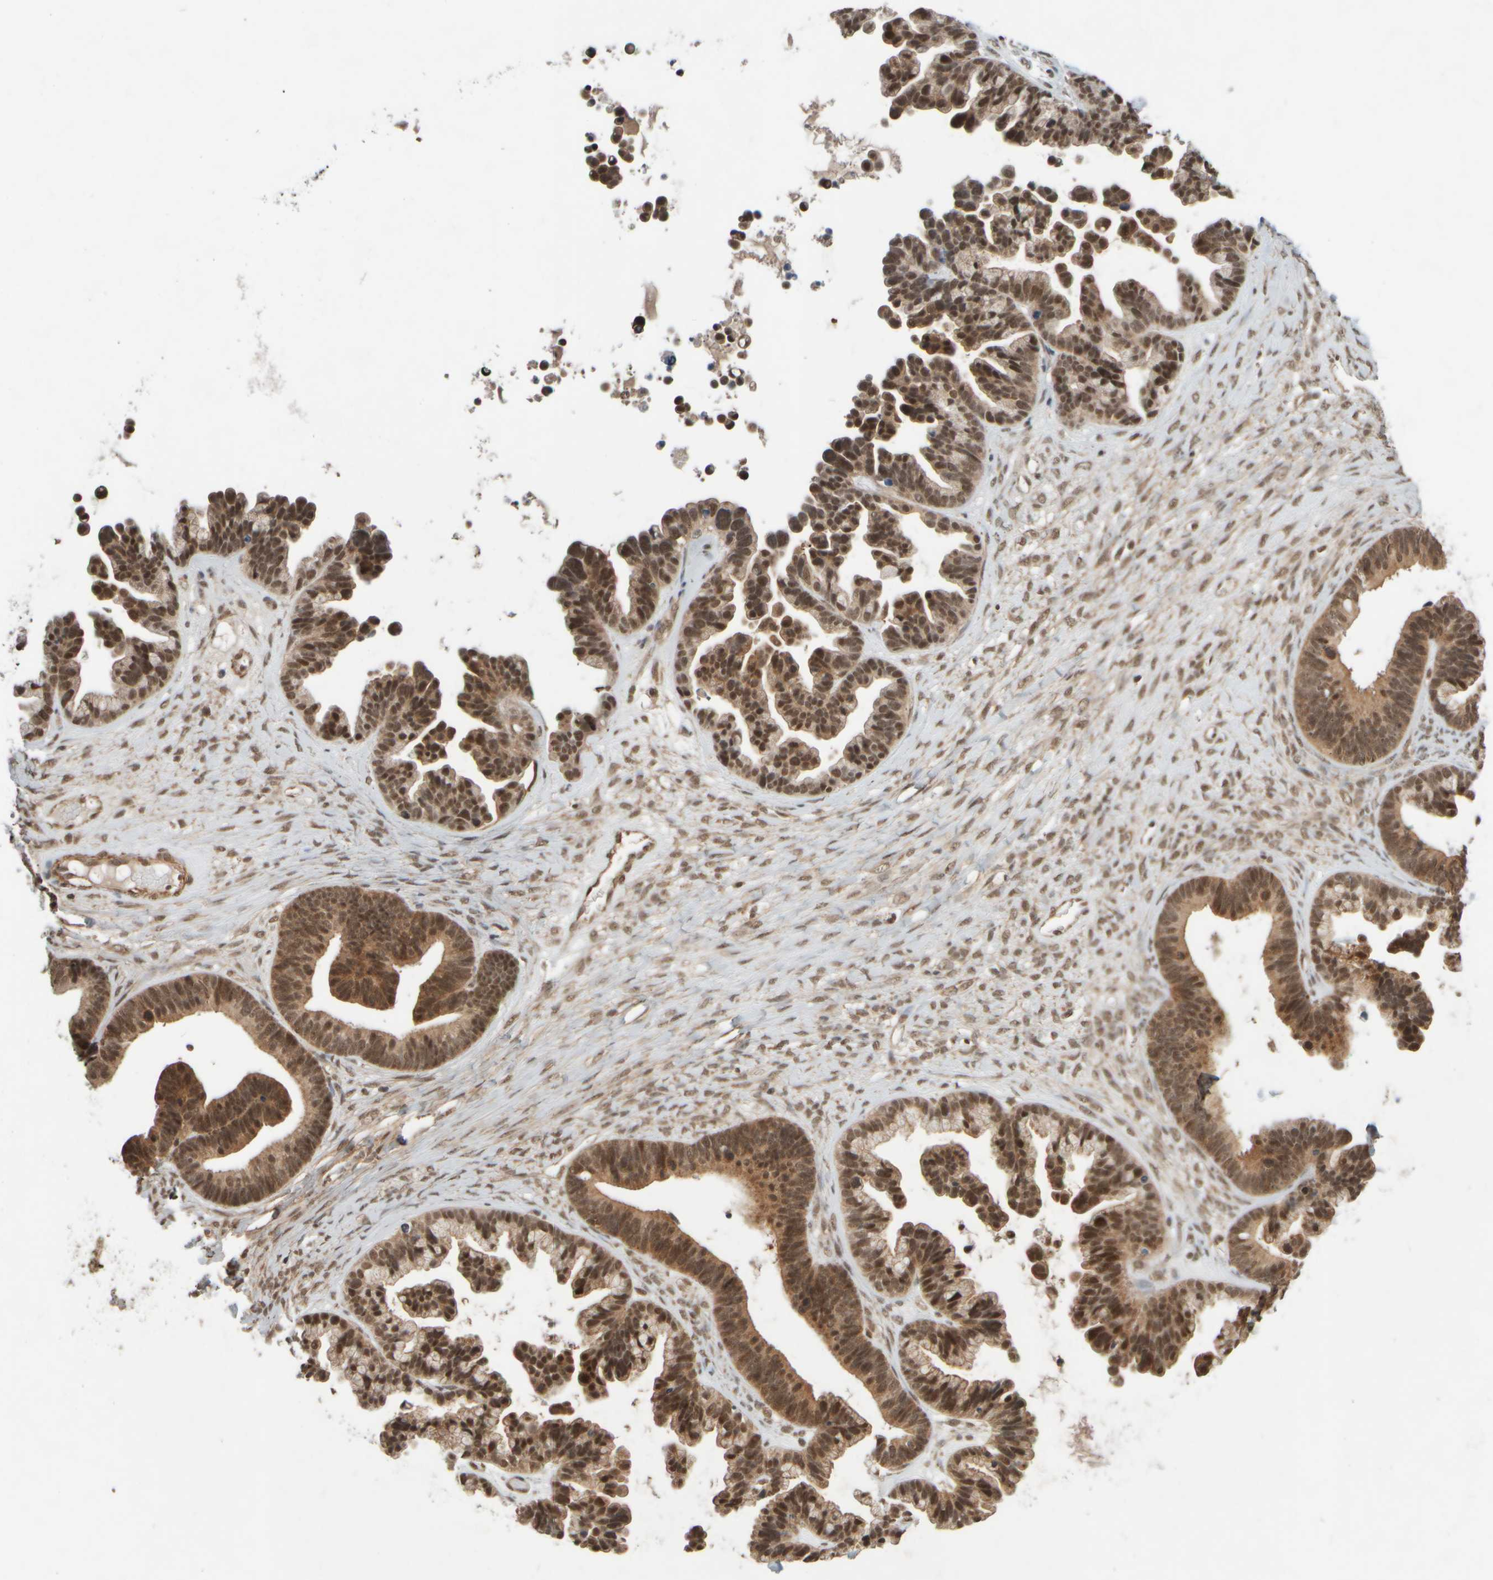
{"staining": {"intensity": "moderate", "quantity": ">75%", "location": "nuclear"}, "tissue": "ovarian cancer", "cell_type": "Tumor cells", "image_type": "cancer", "snomed": [{"axis": "morphology", "description": "Cystadenocarcinoma, serous, NOS"}, {"axis": "topography", "description": "Ovary"}], "caption": "Protein expression analysis of ovarian cancer reveals moderate nuclear staining in approximately >75% of tumor cells.", "gene": "SYNRG", "patient": {"sex": "female", "age": 56}}